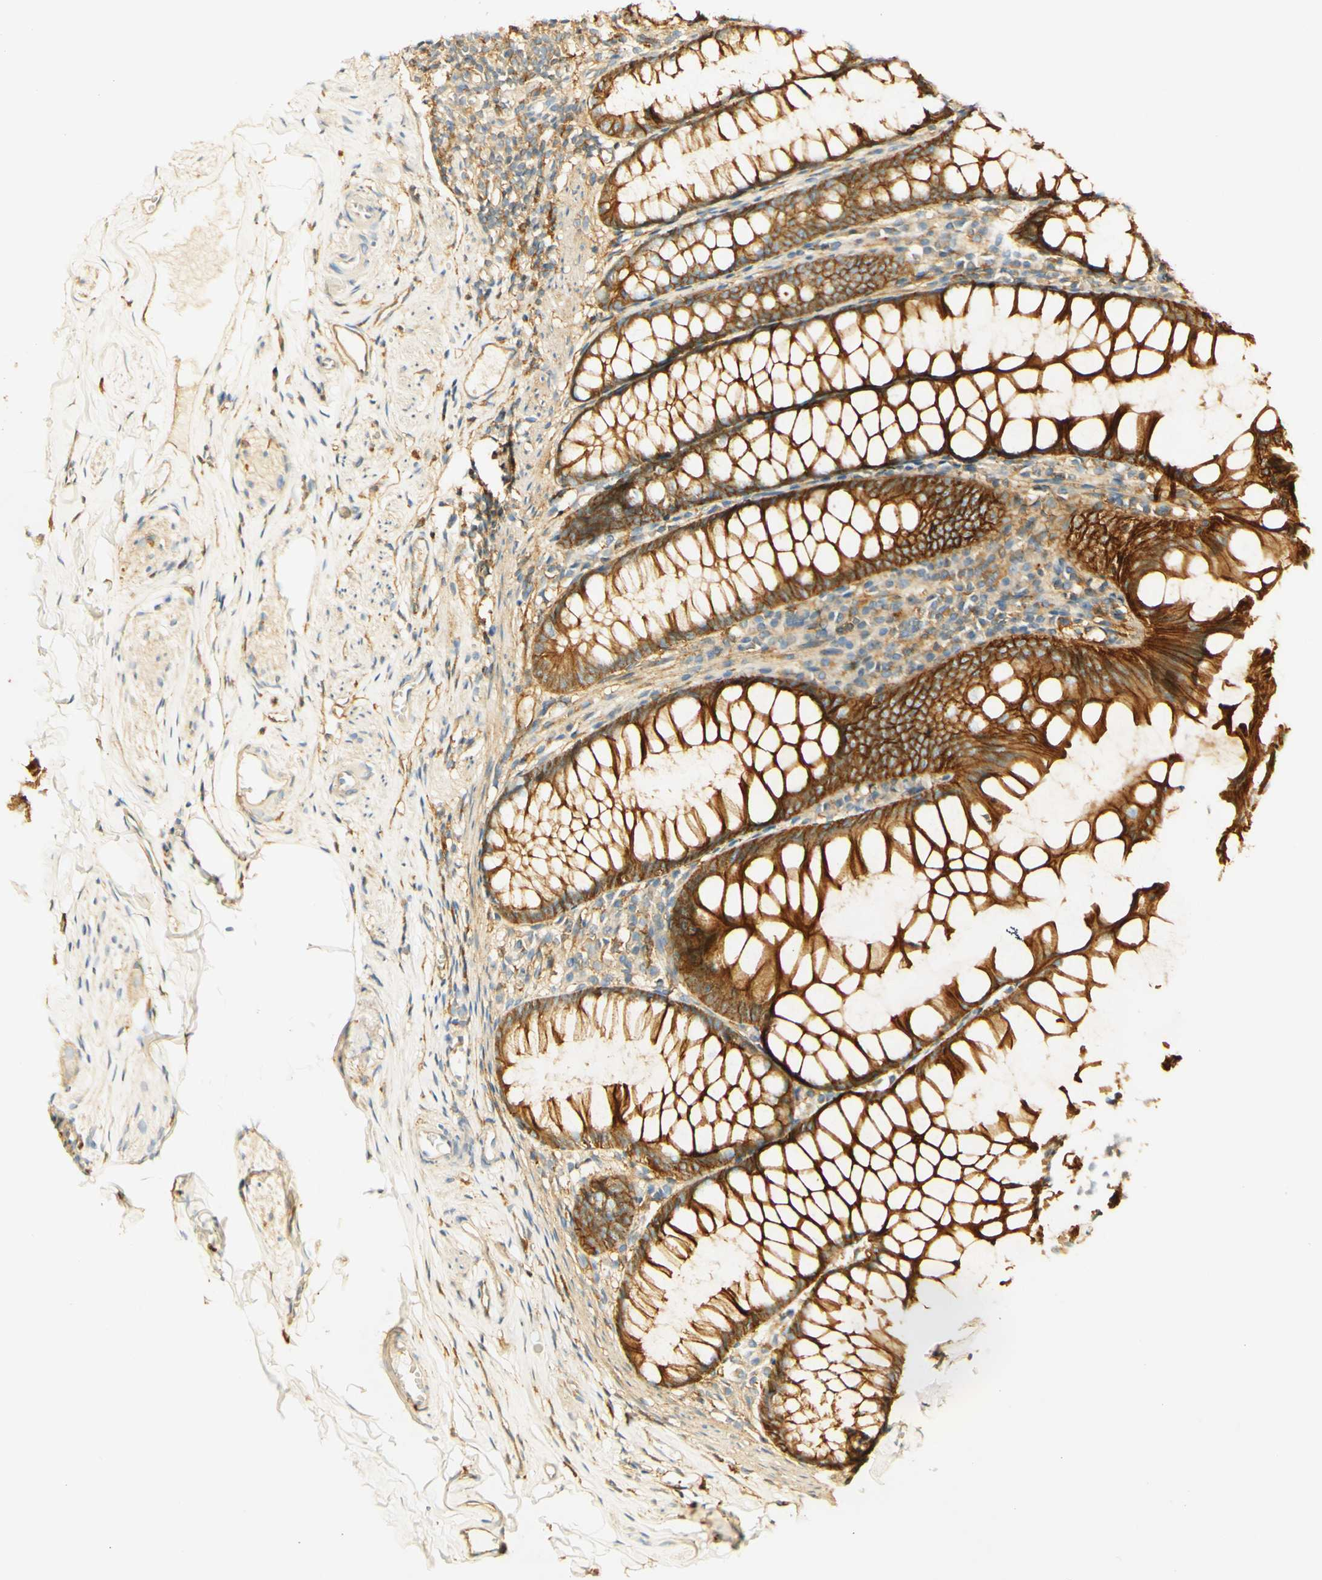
{"staining": {"intensity": "strong", "quantity": ">75%", "location": "cytoplasmic/membranous"}, "tissue": "appendix", "cell_type": "Glandular cells", "image_type": "normal", "snomed": [{"axis": "morphology", "description": "Normal tissue, NOS"}, {"axis": "topography", "description": "Appendix"}], "caption": "Brown immunohistochemical staining in unremarkable appendix displays strong cytoplasmic/membranous staining in about >75% of glandular cells.", "gene": "PCDH7", "patient": {"sex": "female", "age": 77}}